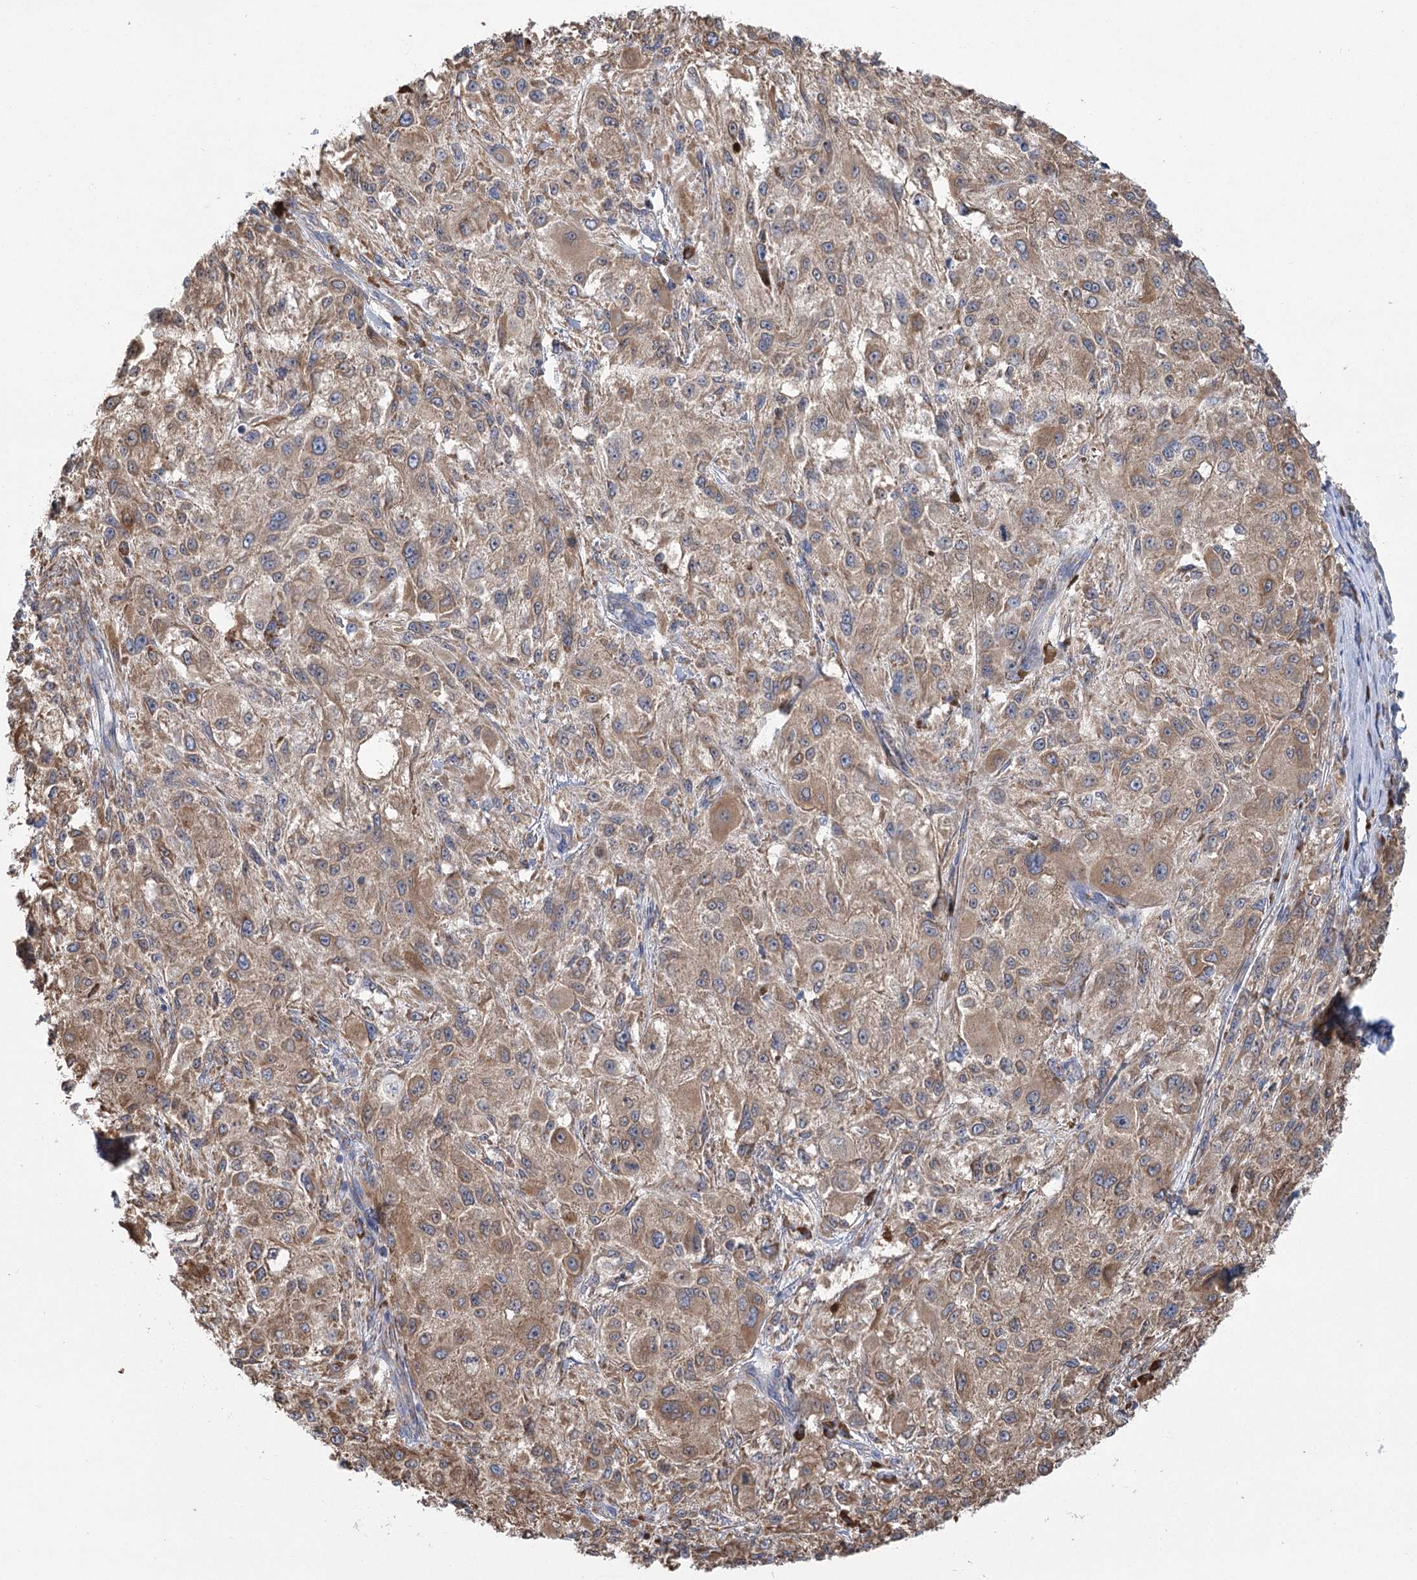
{"staining": {"intensity": "weak", "quantity": ">75%", "location": "cytoplasmic/membranous"}, "tissue": "melanoma", "cell_type": "Tumor cells", "image_type": "cancer", "snomed": [{"axis": "morphology", "description": "Necrosis, NOS"}, {"axis": "morphology", "description": "Malignant melanoma, NOS"}, {"axis": "topography", "description": "Skin"}], "caption": "A brown stain labels weak cytoplasmic/membranous staining of a protein in human melanoma tumor cells. The protein of interest is stained brown, and the nuclei are stained in blue (DAB IHC with brightfield microscopy, high magnification).", "gene": "METTL24", "patient": {"sex": "female", "age": 87}}